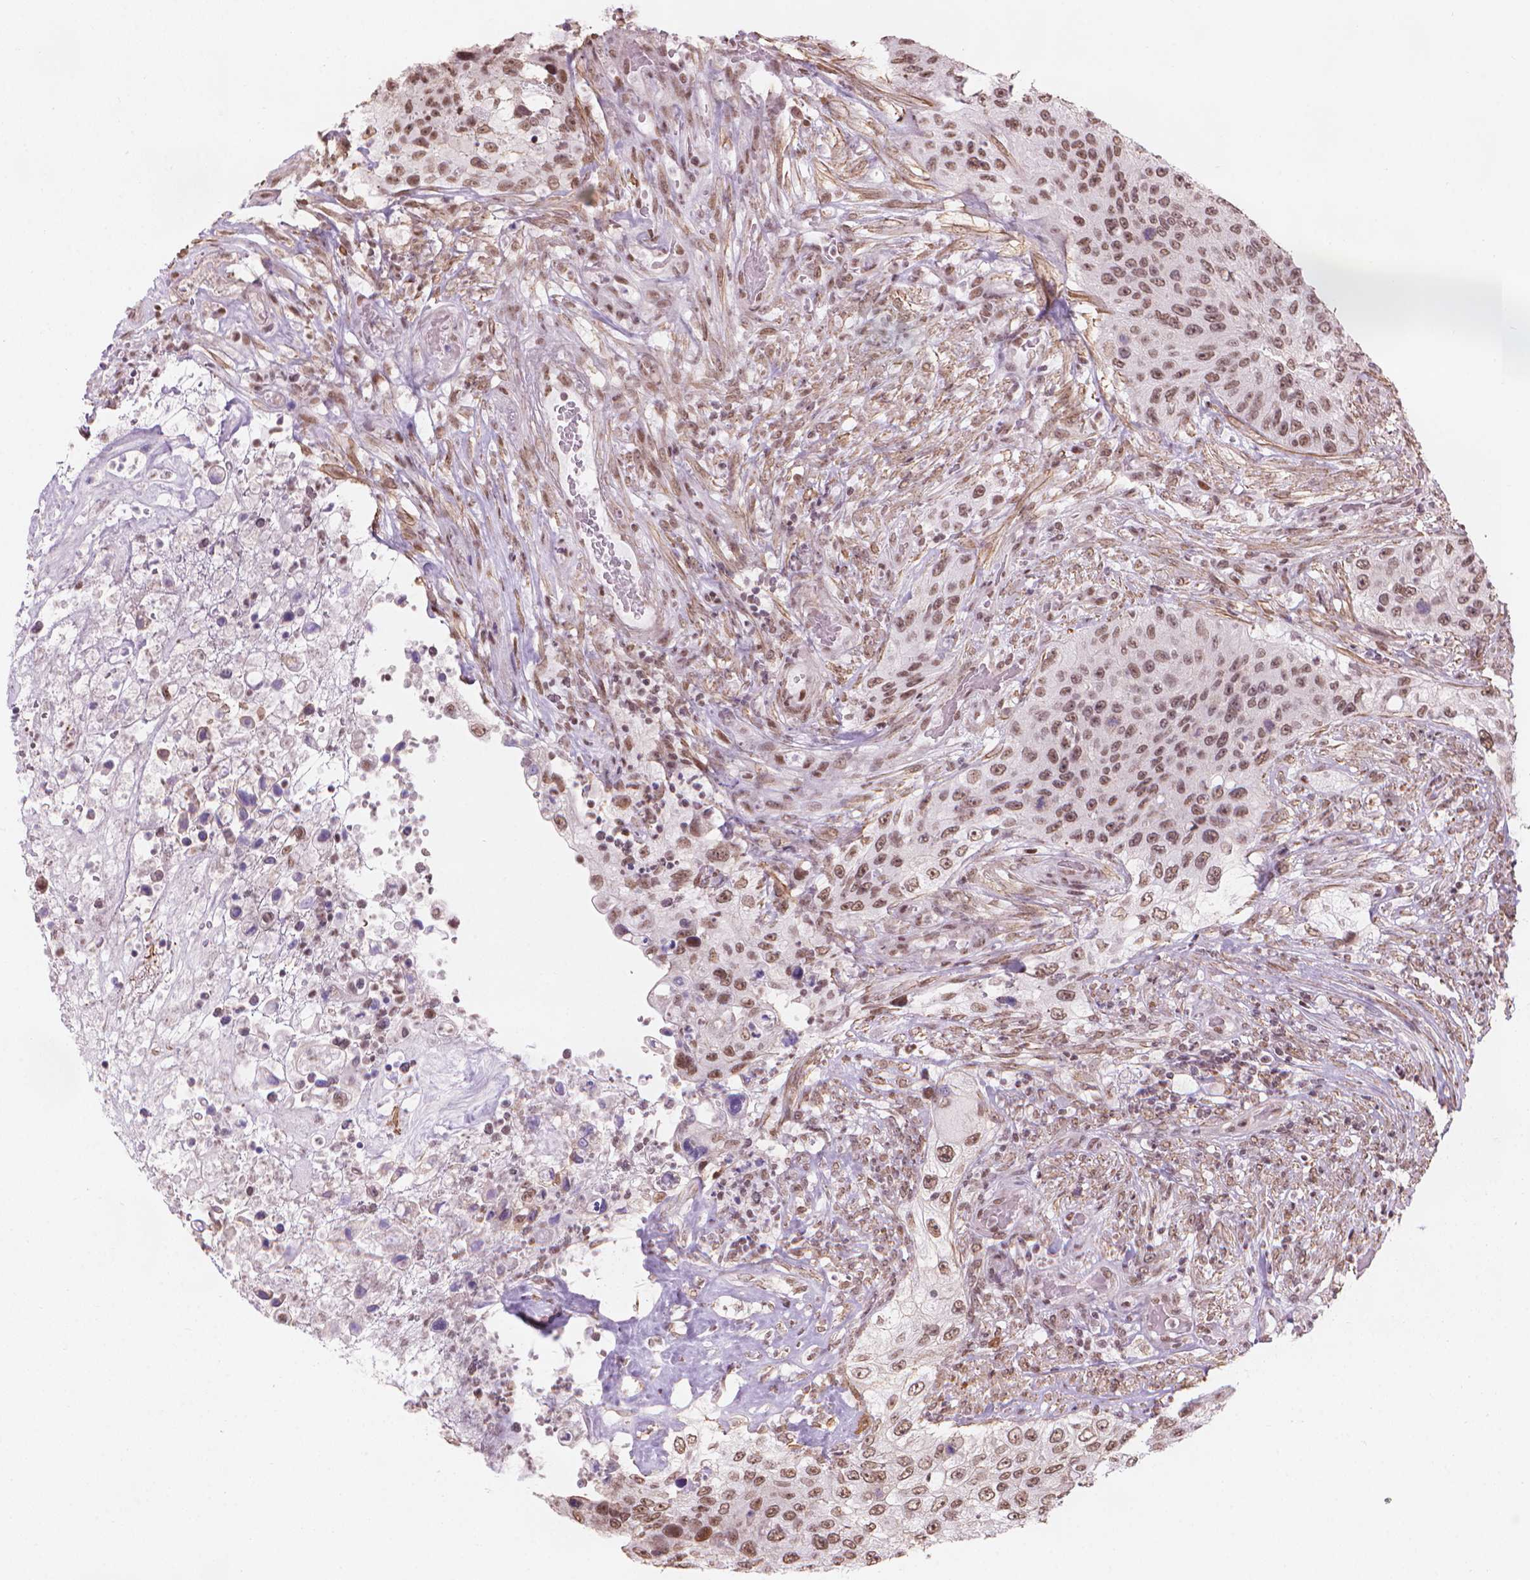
{"staining": {"intensity": "moderate", "quantity": ">75%", "location": "nuclear"}, "tissue": "urothelial cancer", "cell_type": "Tumor cells", "image_type": "cancer", "snomed": [{"axis": "morphology", "description": "Urothelial carcinoma, High grade"}, {"axis": "topography", "description": "Urinary bladder"}], "caption": "Protein staining reveals moderate nuclear expression in about >75% of tumor cells in high-grade urothelial carcinoma. (brown staining indicates protein expression, while blue staining denotes nuclei).", "gene": "HOXD4", "patient": {"sex": "female", "age": 60}}